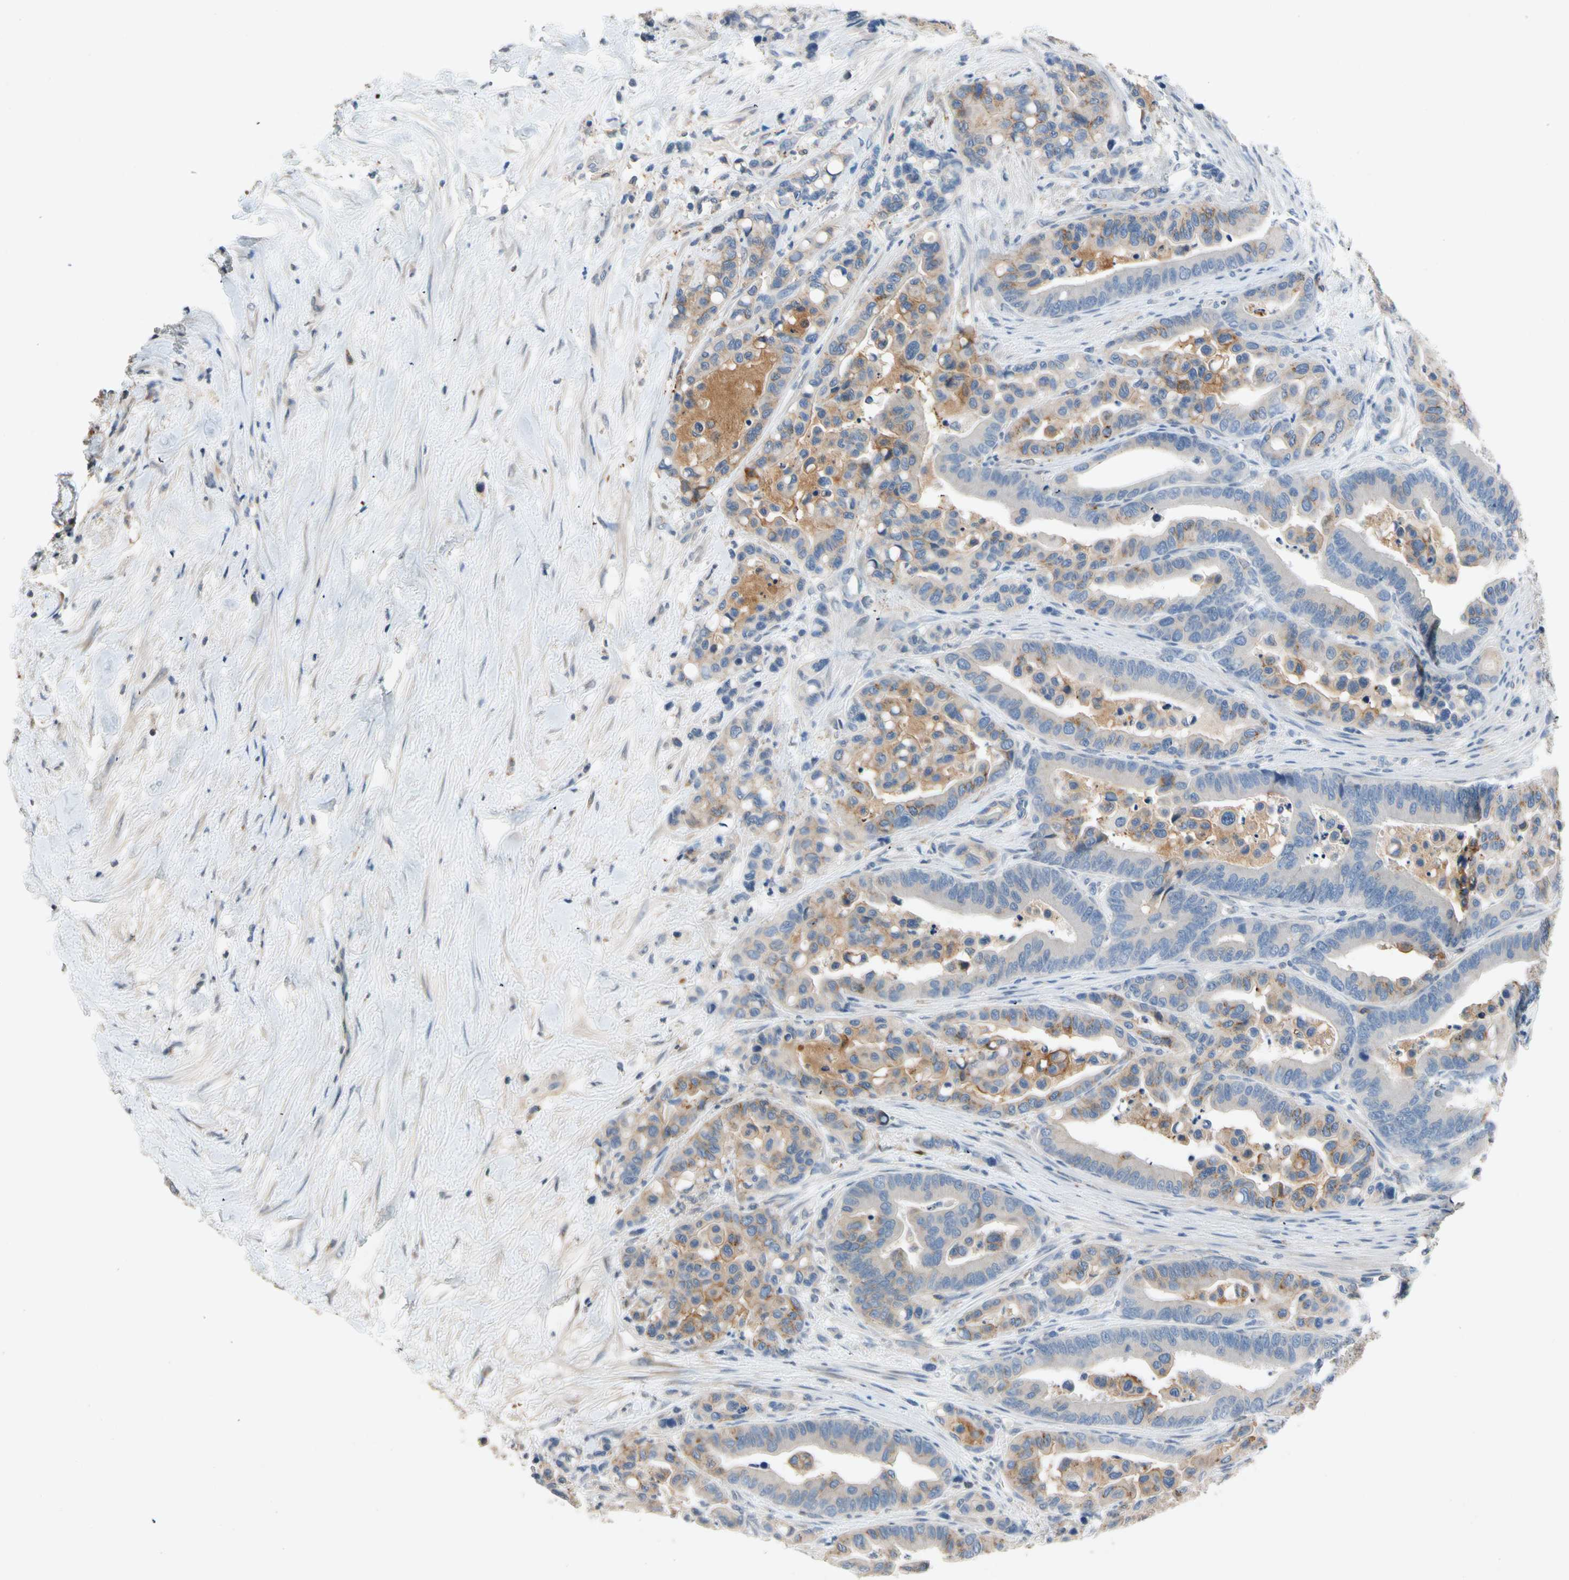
{"staining": {"intensity": "moderate", "quantity": "25%-75%", "location": "cytoplasmic/membranous"}, "tissue": "colorectal cancer", "cell_type": "Tumor cells", "image_type": "cancer", "snomed": [{"axis": "morphology", "description": "Normal tissue, NOS"}, {"axis": "morphology", "description": "Adenocarcinoma, NOS"}, {"axis": "topography", "description": "Colon"}], "caption": "This photomicrograph reveals colorectal cancer stained with immunohistochemistry (IHC) to label a protein in brown. The cytoplasmic/membranous of tumor cells show moderate positivity for the protein. Nuclei are counter-stained blue.", "gene": "NDFIP2", "patient": {"sex": "male", "age": 82}}